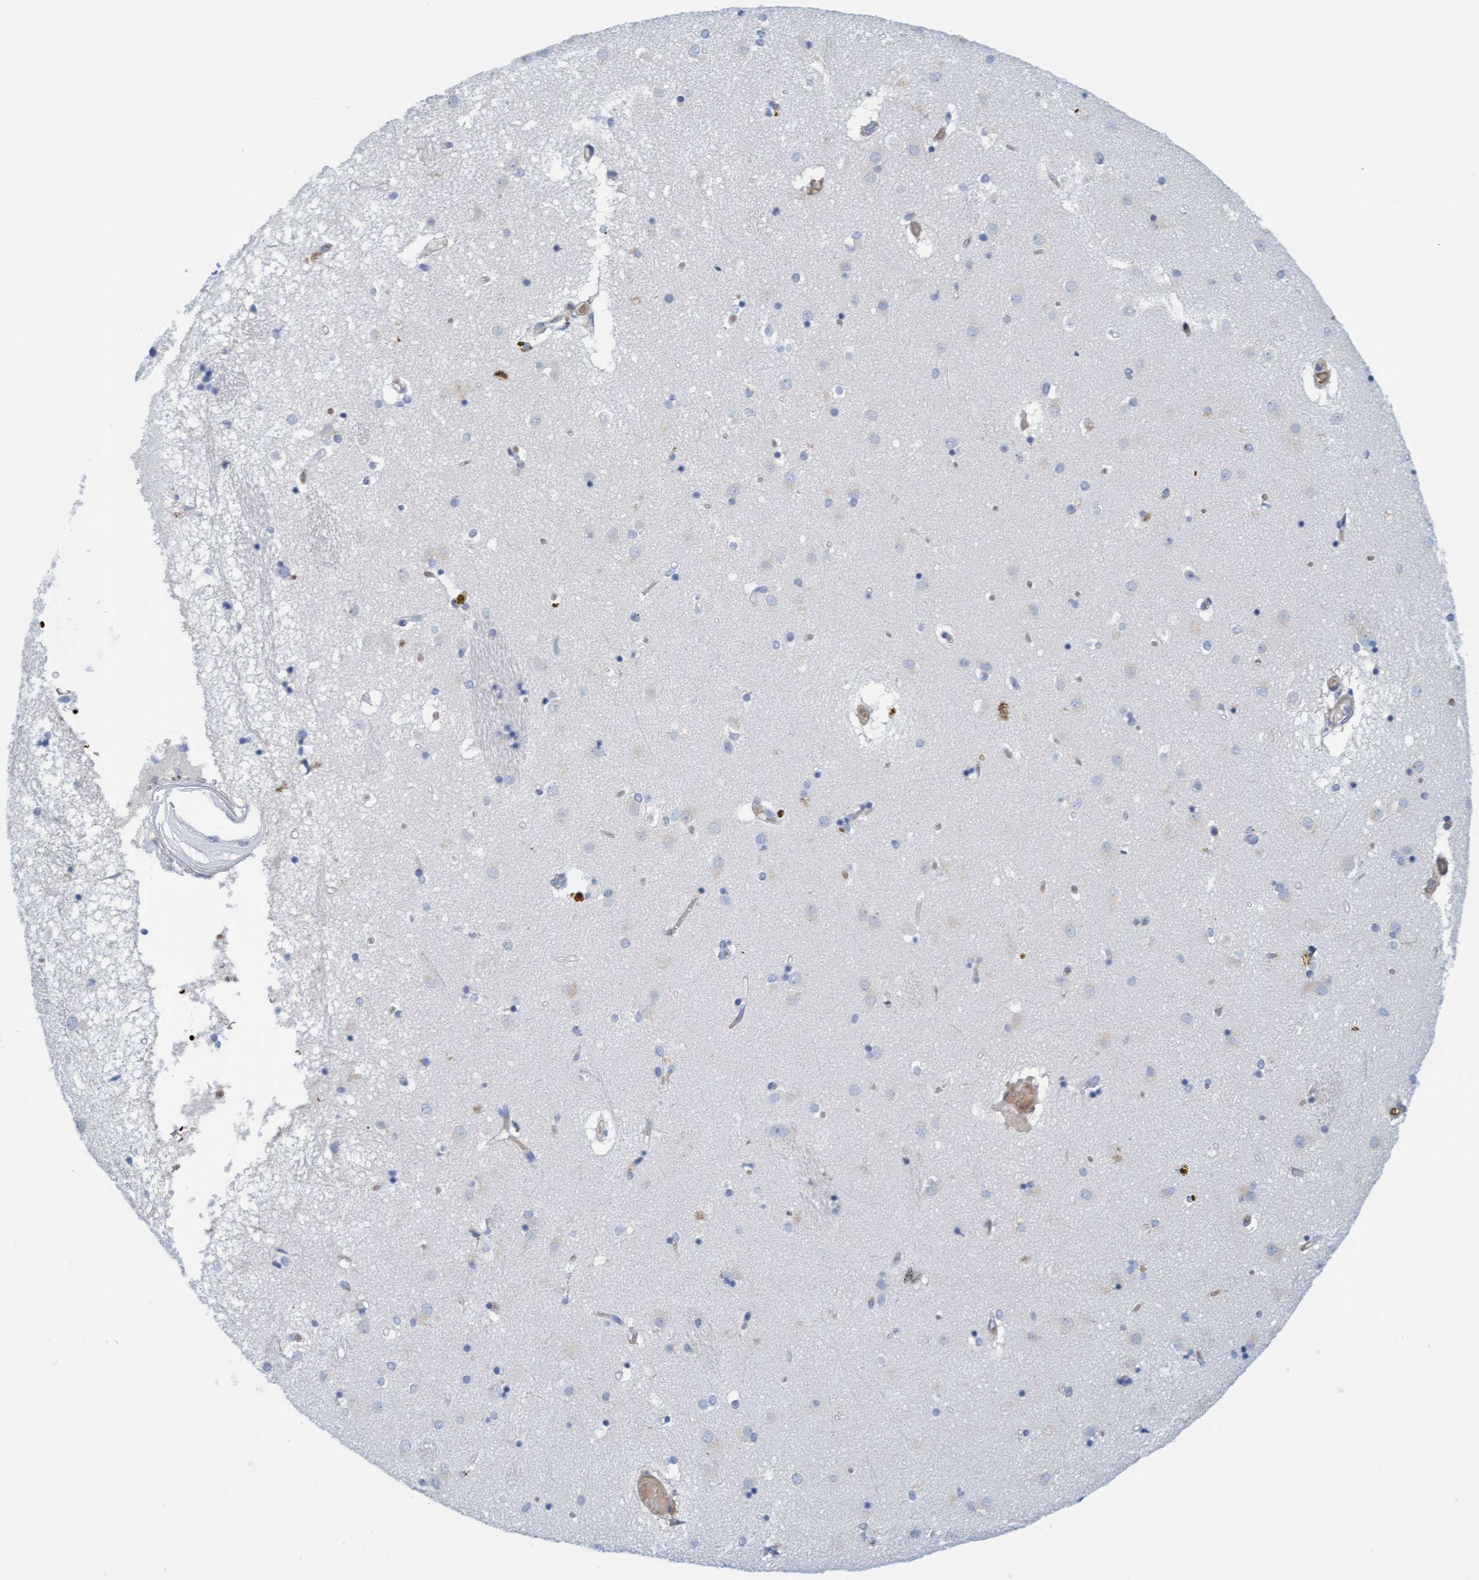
{"staining": {"intensity": "negative", "quantity": "none", "location": "none"}, "tissue": "caudate", "cell_type": "Glial cells", "image_type": "normal", "snomed": [{"axis": "morphology", "description": "Normal tissue, NOS"}, {"axis": "topography", "description": "Lateral ventricle wall"}], "caption": "A histopathology image of caudate stained for a protein exhibits no brown staining in glial cells. Nuclei are stained in blue.", "gene": "P2RX5", "patient": {"sex": "male", "age": 70}}